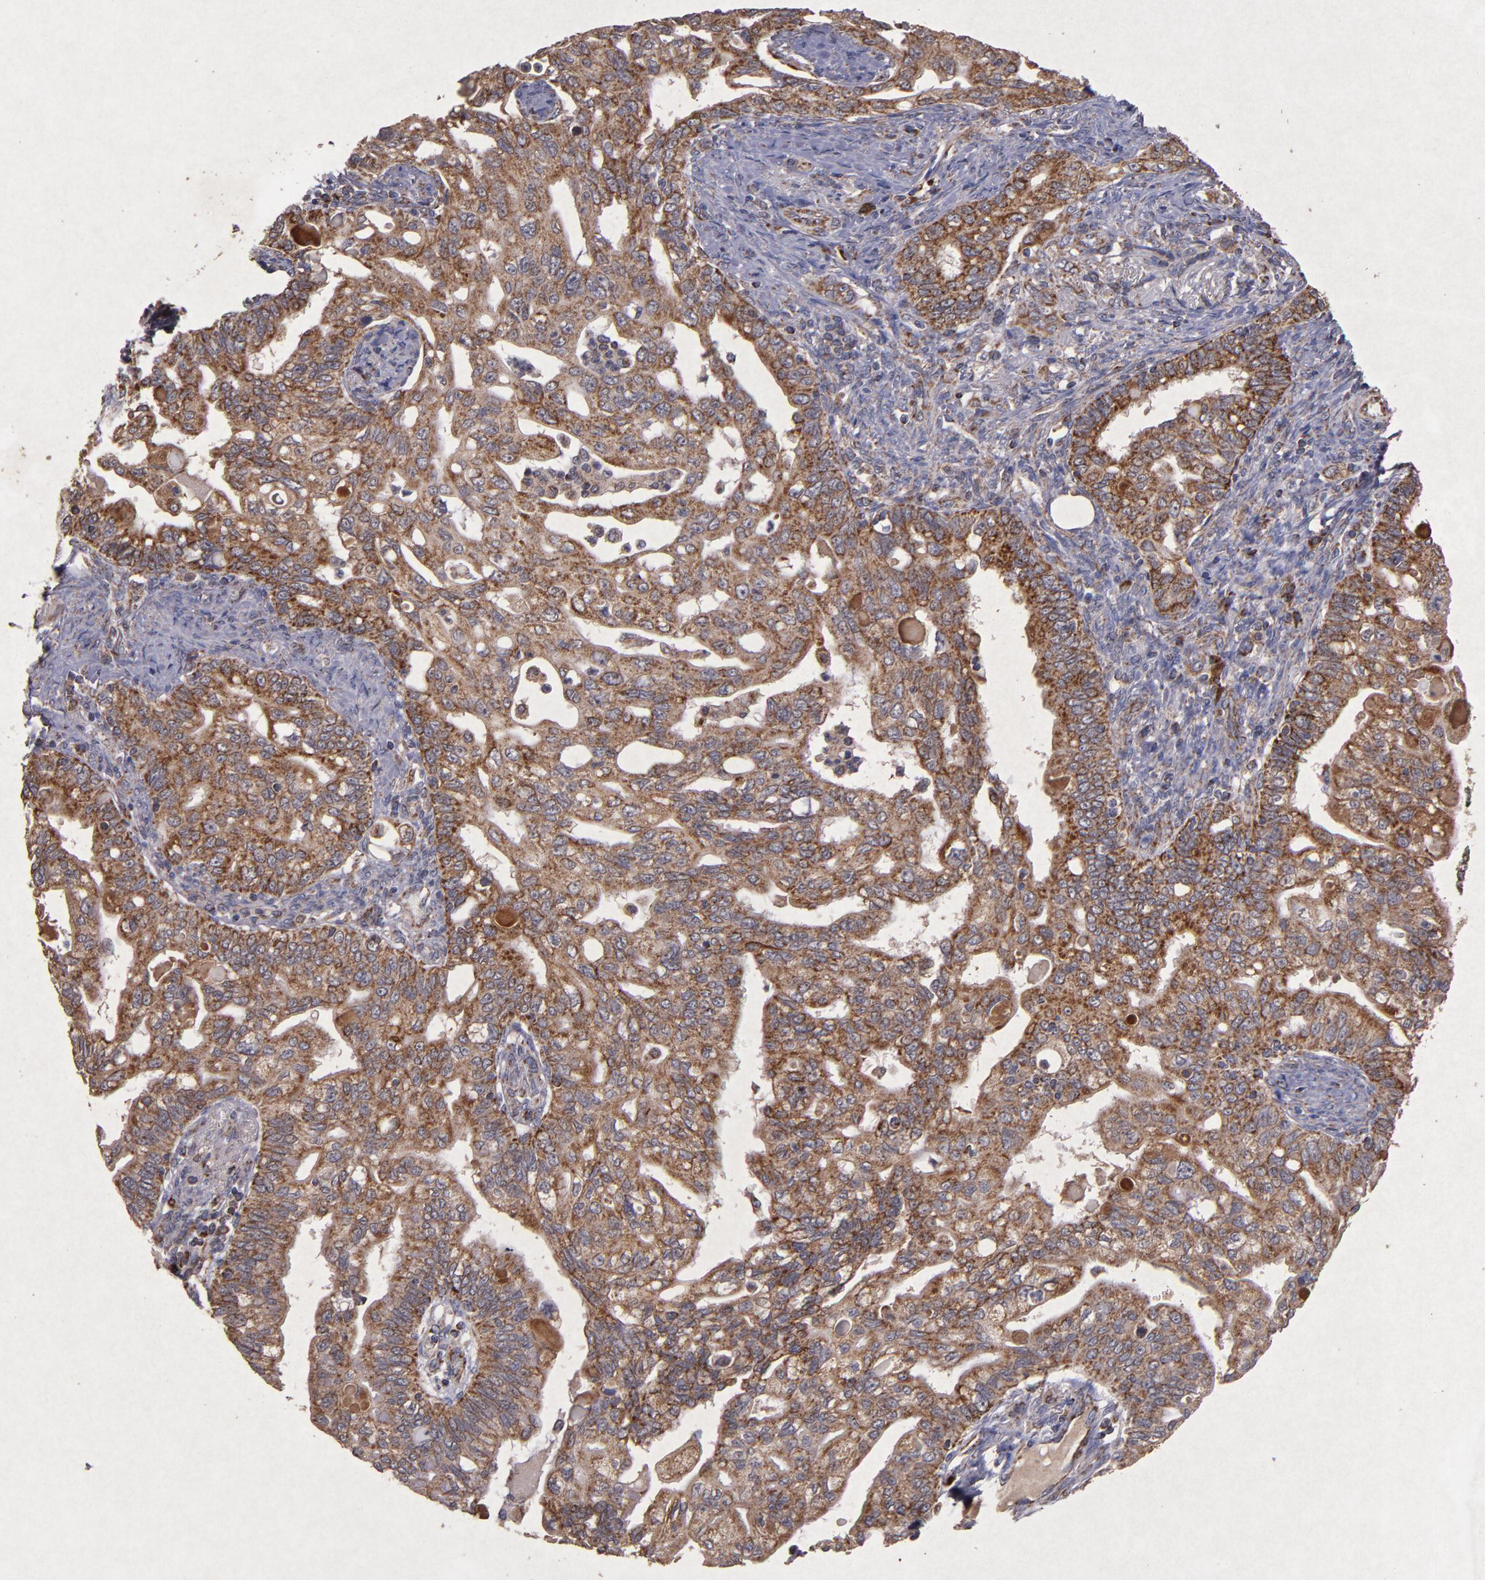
{"staining": {"intensity": "moderate", "quantity": ">75%", "location": "cytoplasmic/membranous"}, "tissue": "pancreatic cancer", "cell_type": "Tumor cells", "image_type": "cancer", "snomed": [{"axis": "morphology", "description": "Normal tissue, NOS"}, {"axis": "topography", "description": "Pancreas"}], "caption": "Tumor cells demonstrate medium levels of moderate cytoplasmic/membranous positivity in about >75% of cells in human pancreatic cancer.", "gene": "TIMM9", "patient": {"sex": "male", "age": 42}}